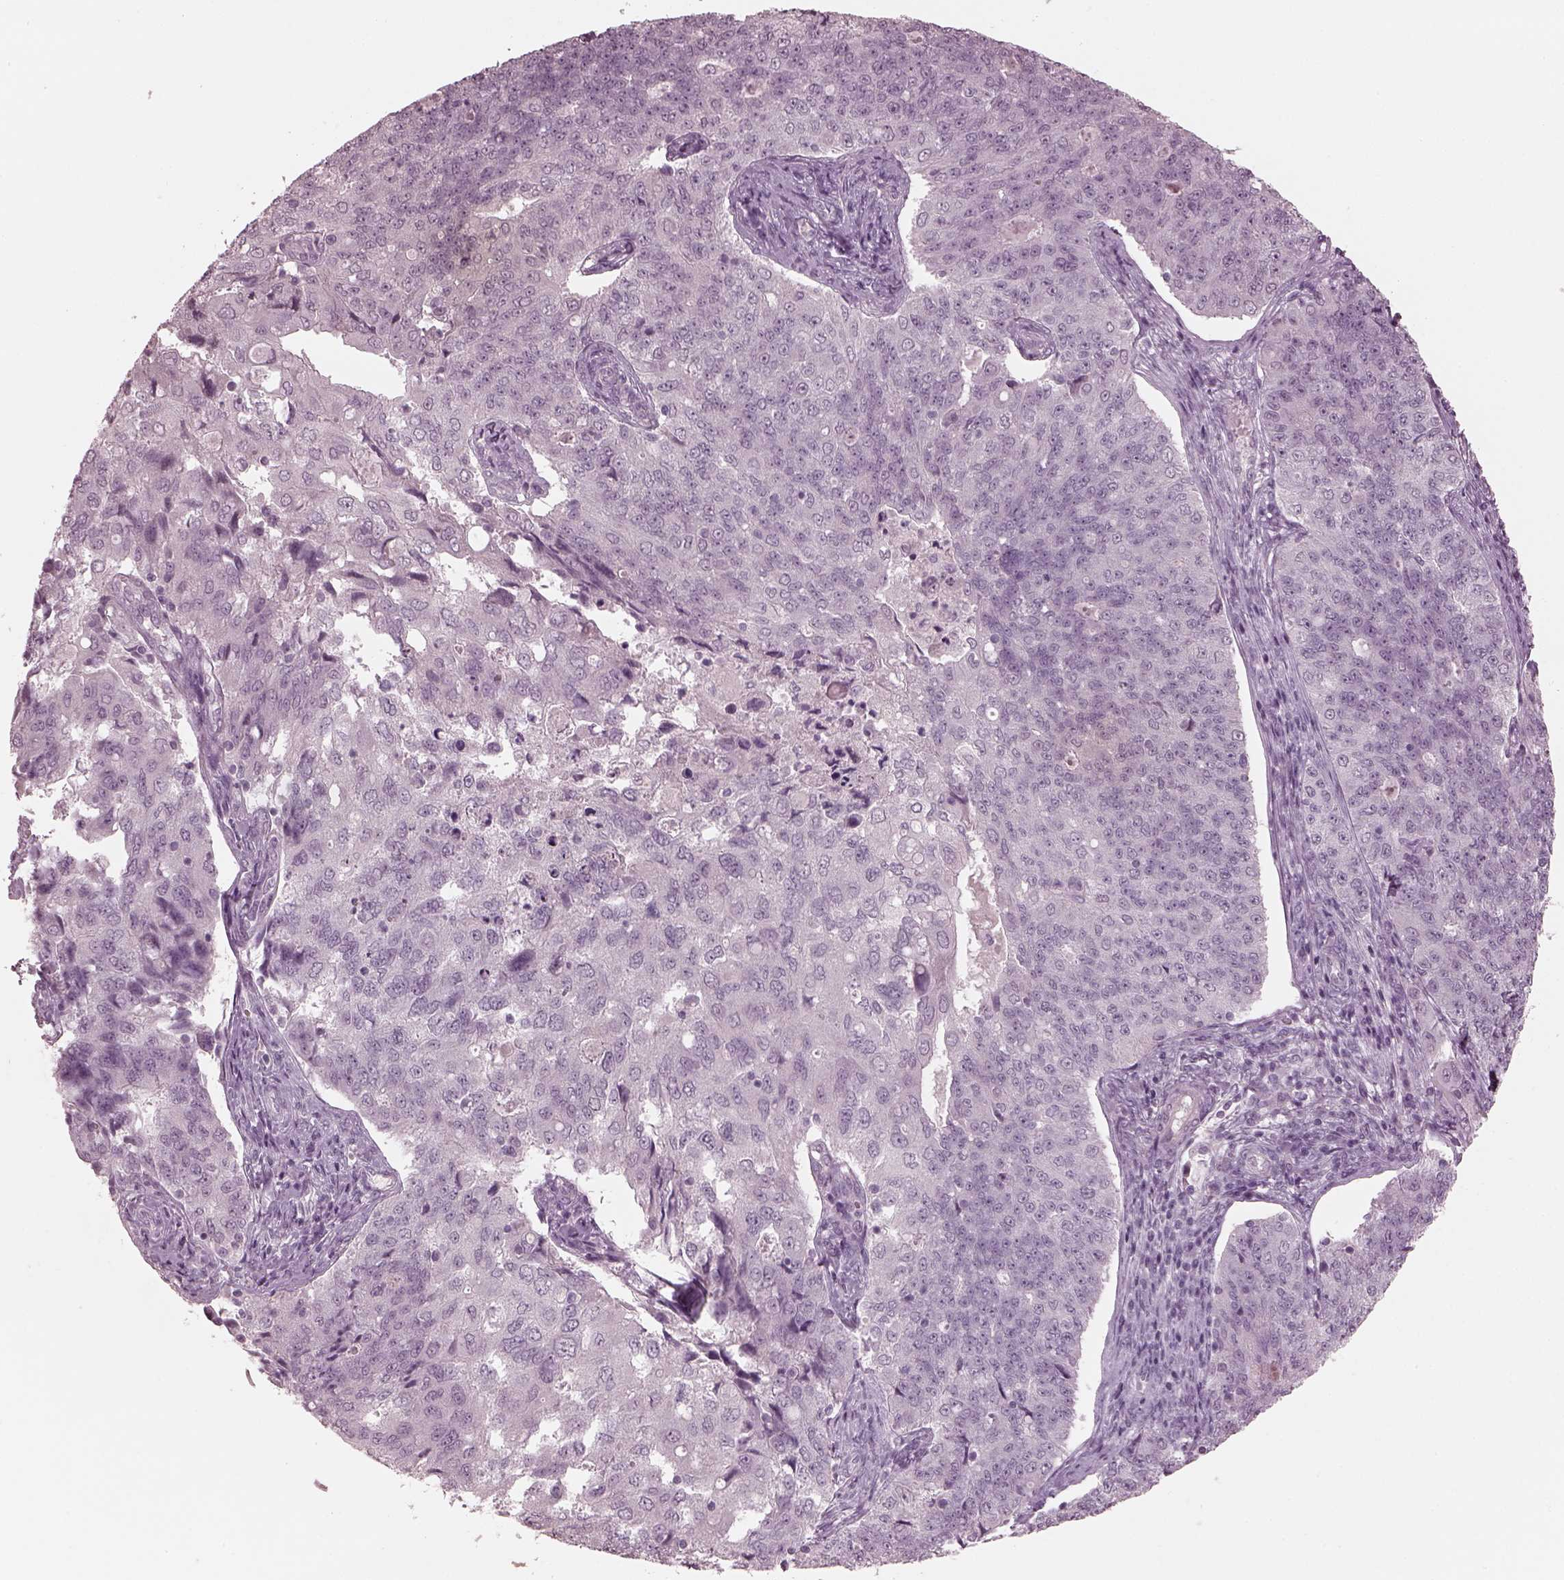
{"staining": {"intensity": "negative", "quantity": "none", "location": "none"}, "tissue": "endometrial cancer", "cell_type": "Tumor cells", "image_type": "cancer", "snomed": [{"axis": "morphology", "description": "Adenocarcinoma, NOS"}, {"axis": "topography", "description": "Endometrium"}], "caption": "This is an immunohistochemistry photomicrograph of human endometrial adenocarcinoma. There is no staining in tumor cells.", "gene": "OPTC", "patient": {"sex": "female", "age": 43}}